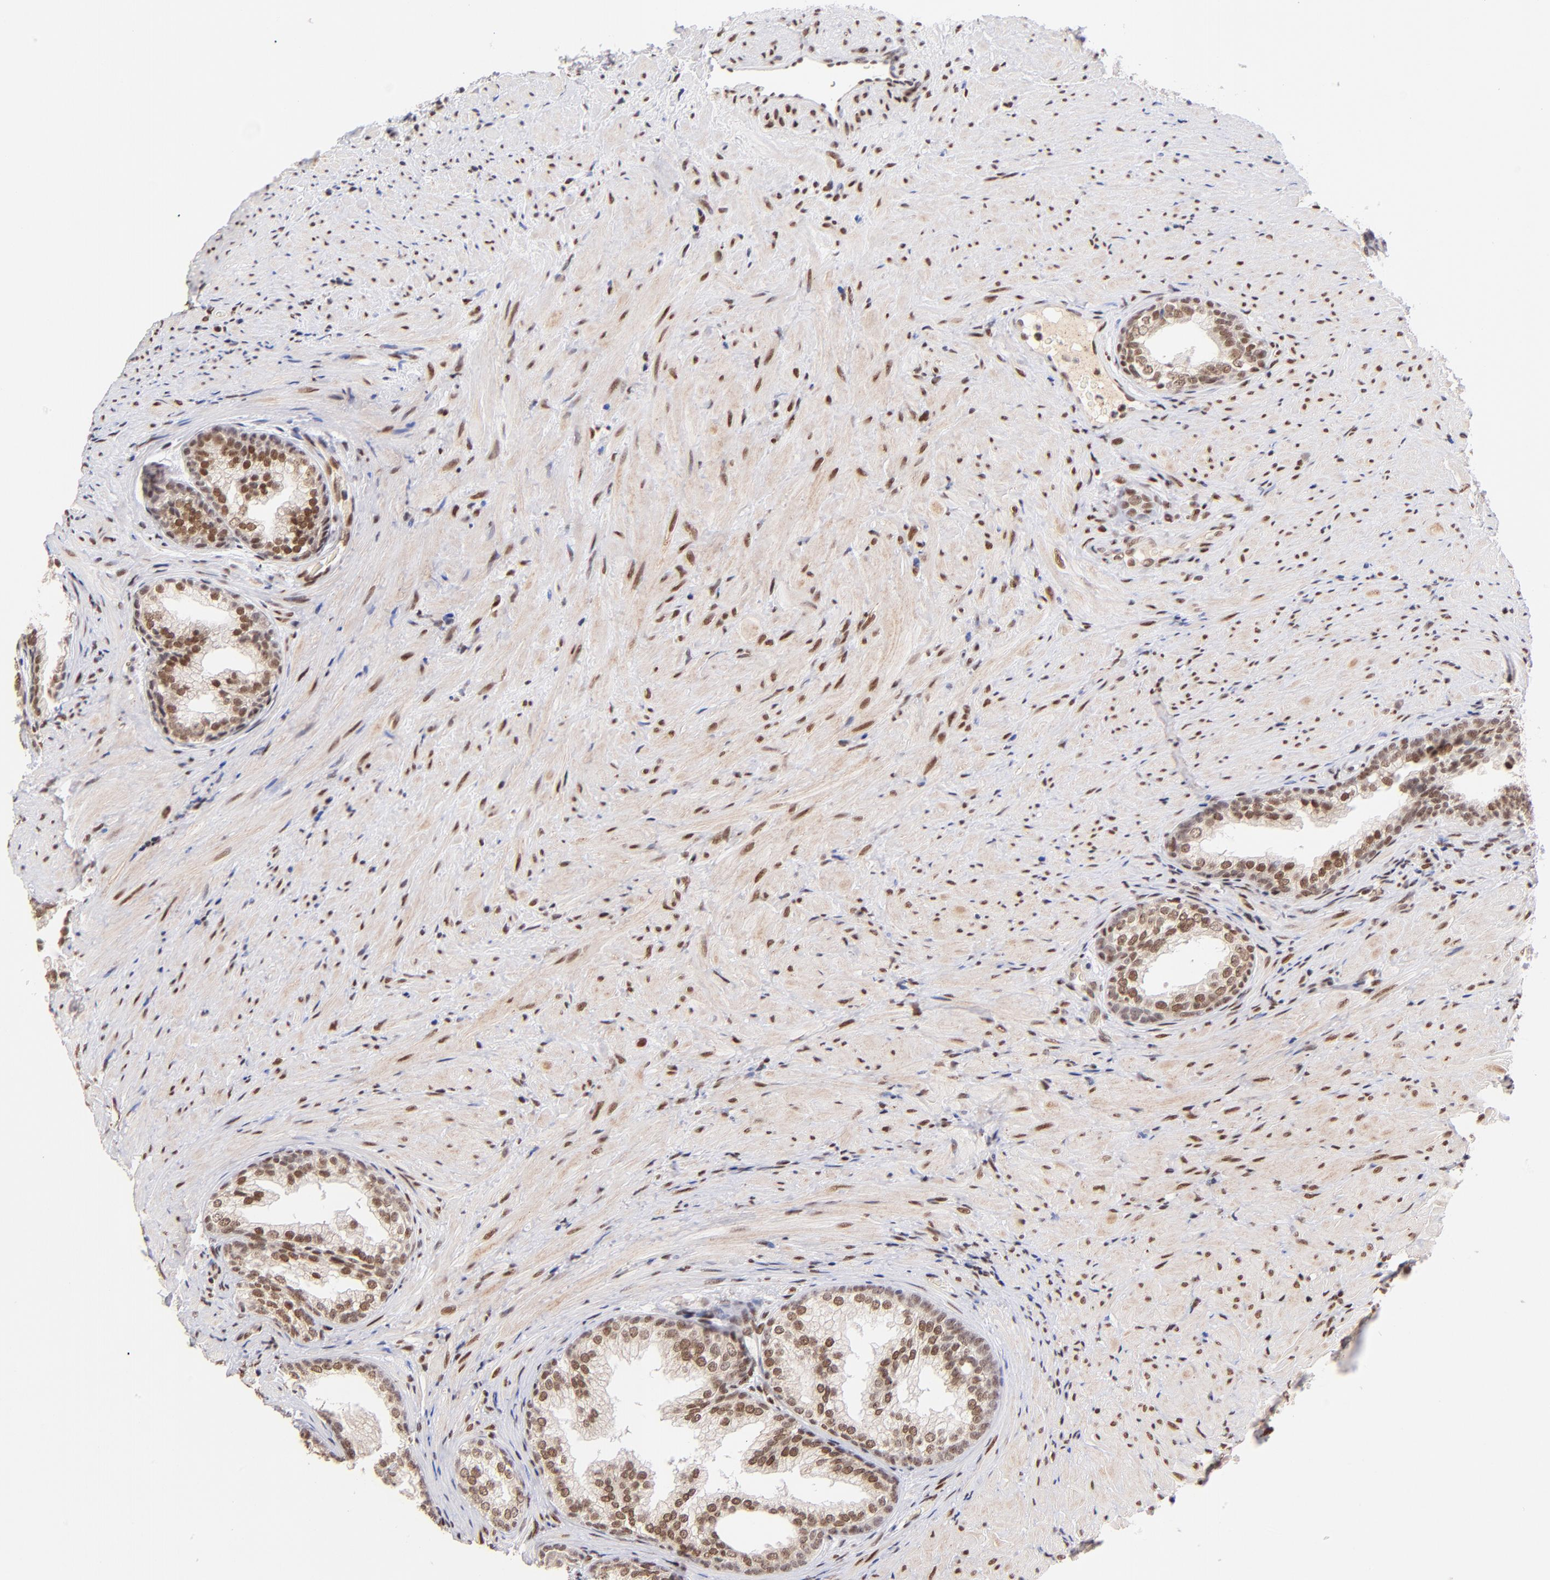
{"staining": {"intensity": "moderate", "quantity": ">75%", "location": "nuclear"}, "tissue": "prostate", "cell_type": "Glandular cells", "image_type": "normal", "snomed": [{"axis": "morphology", "description": "Normal tissue, NOS"}, {"axis": "topography", "description": "Prostate"}], "caption": "High-magnification brightfield microscopy of normal prostate stained with DAB (3,3'-diaminobenzidine) (brown) and counterstained with hematoxylin (blue). glandular cells exhibit moderate nuclear expression is present in approximately>75% of cells. (DAB IHC, brown staining for protein, blue staining for nuclei).", "gene": "MIDEAS", "patient": {"sex": "male", "age": 76}}